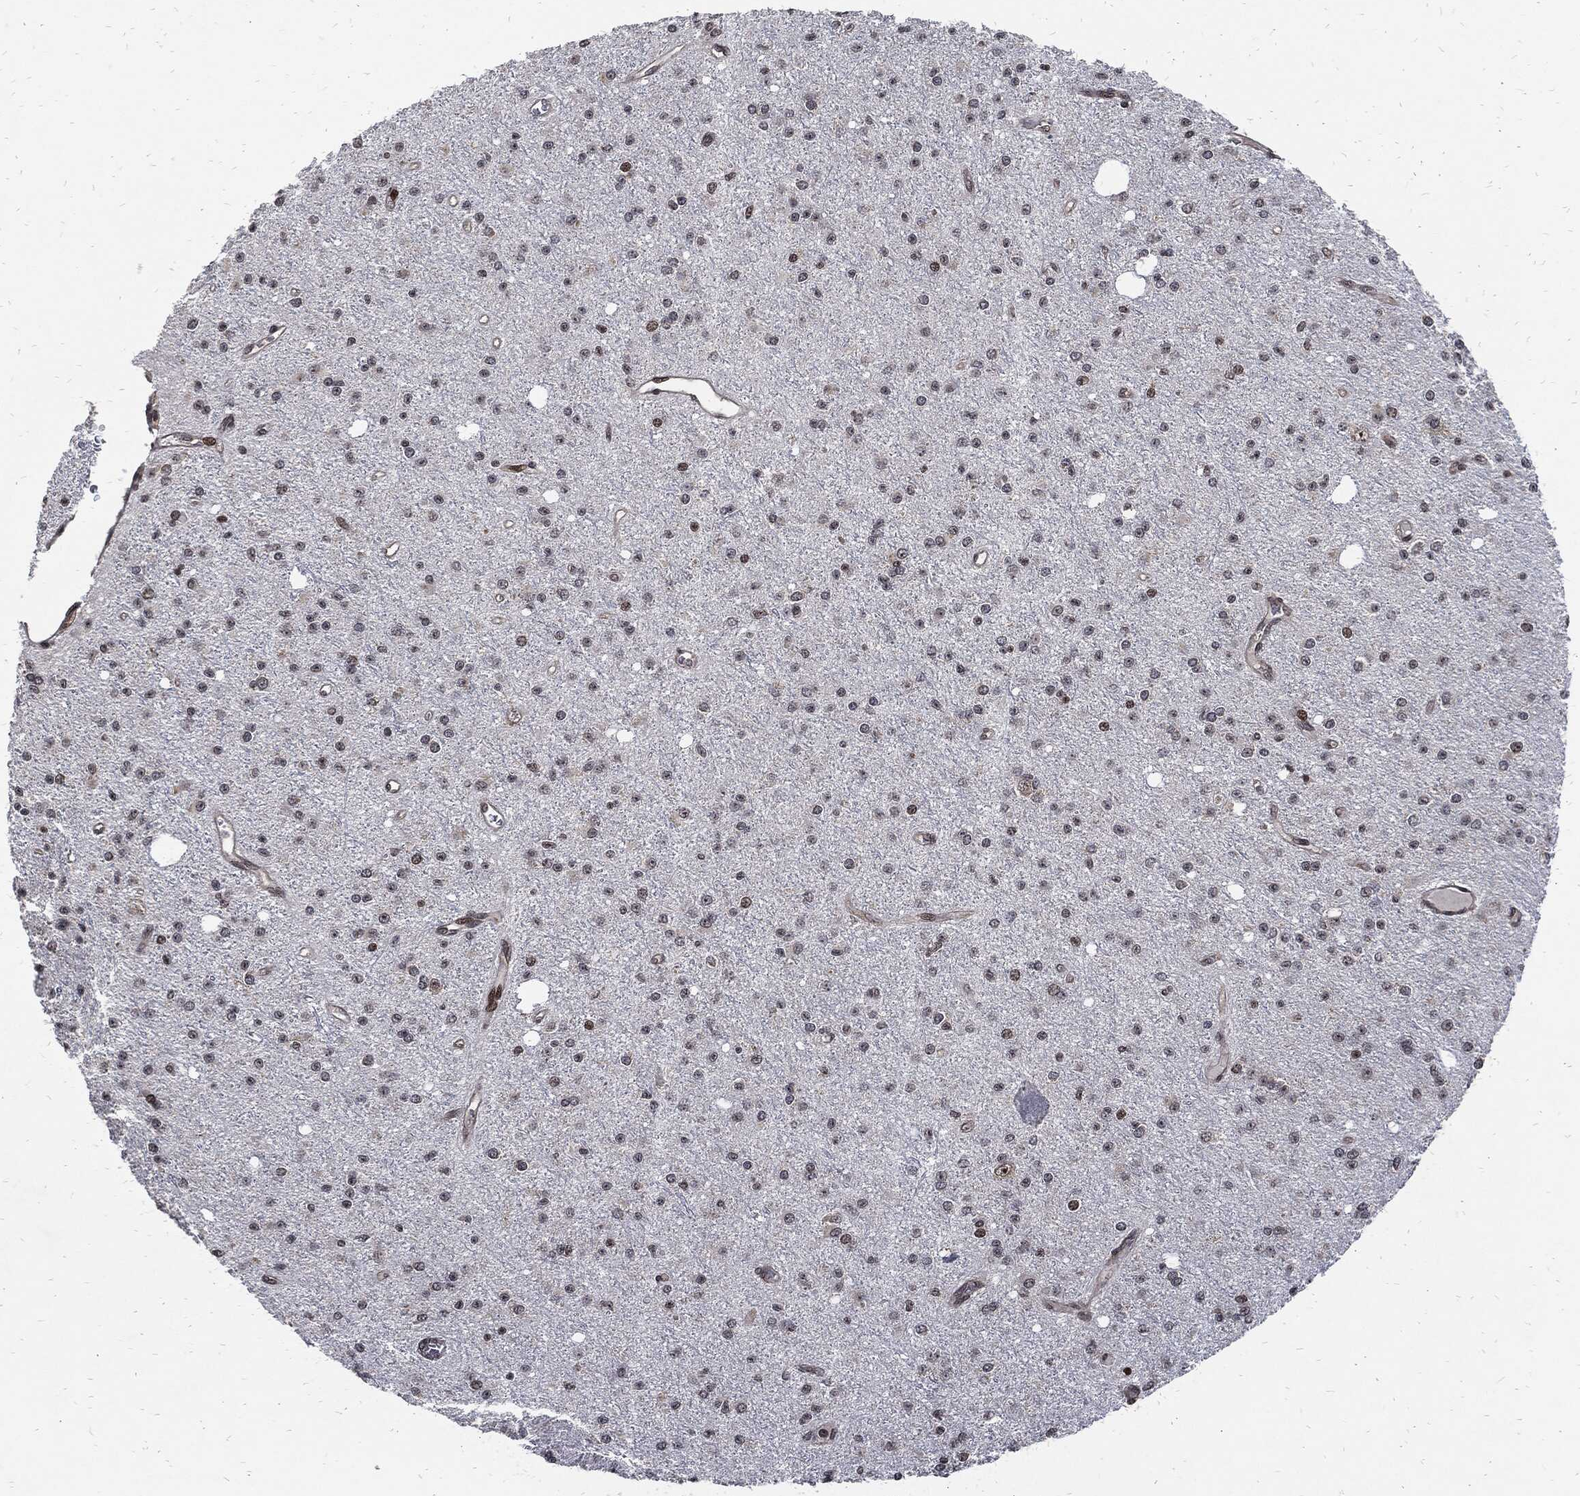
{"staining": {"intensity": "moderate", "quantity": "<25%", "location": "nuclear"}, "tissue": "glioma", "cell_type": "Tumor cells", "image_type": "cancer", "snomed": [{"axis": "morphology", "description": "Glioma, malignant, Low grade"}, {"axis": "topography", "description": "Brain"}], "caption": "Brown immunohistochemical staining in human glioma displays moderate nuclear positivity in approximately <25% of tumor cells.", "gene": "ZNF775", "patient": {"sex": "male", "age": 27}}